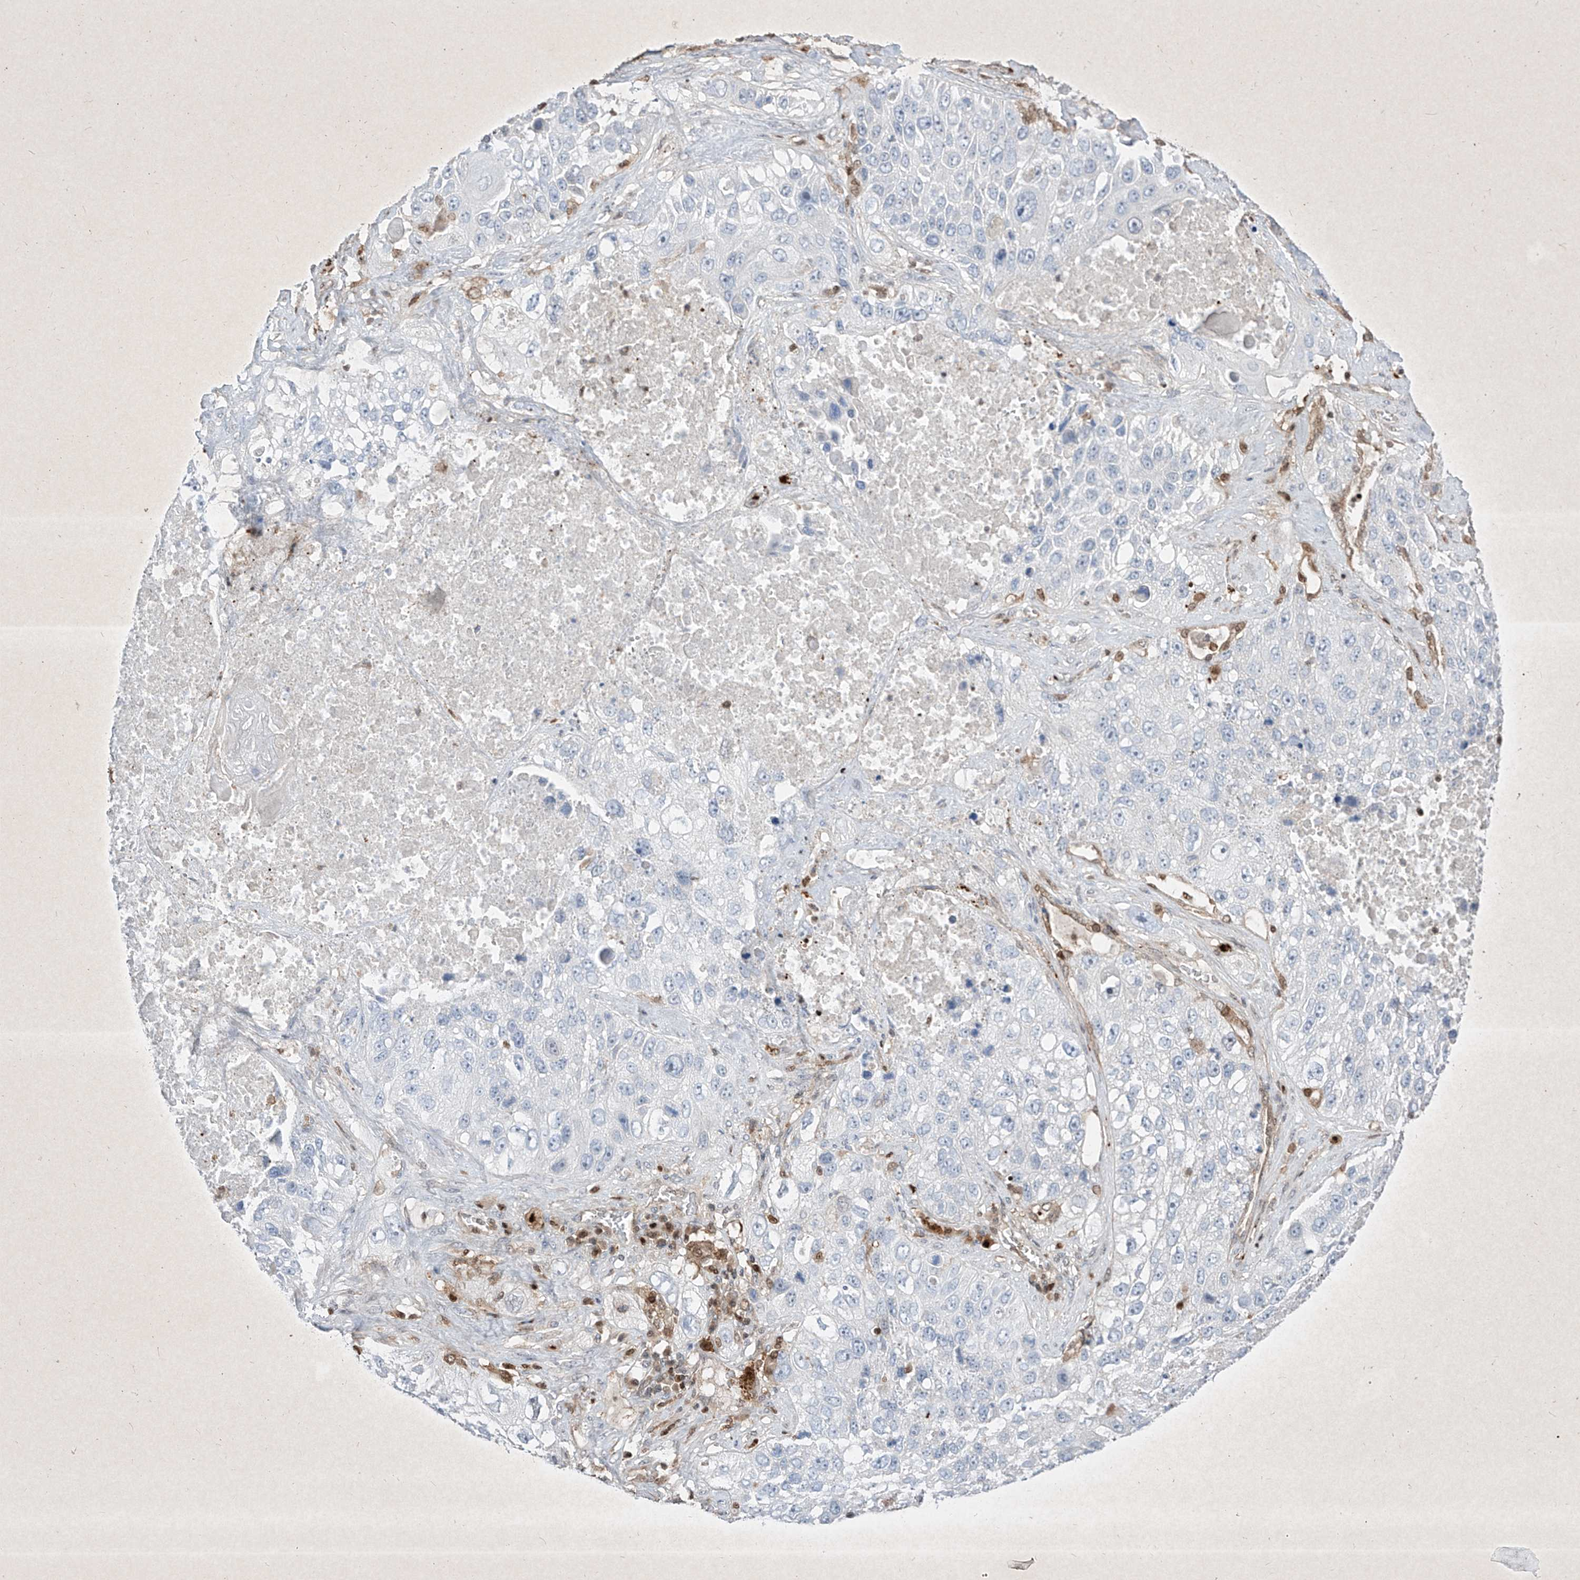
{"staining": {"intensity": "negative", "quantity": "none", "location": "none"}, "tissue": "lung cancer", "cell_type": "Tumor cells", "image_type": "cancer", "snomed": [{"axis": "morphology", "description": "Squamous cell carcinoma, NOS"}, {"axis": "topography", "description": "Lung"}], "caption": "A histopathology image of lung cancer (squamous cell carcinoma) stained for a protein reveals no brown staining in tumor cells.", "gene": "PSMB10", "patient": {"sex": "male", "age": 61}}